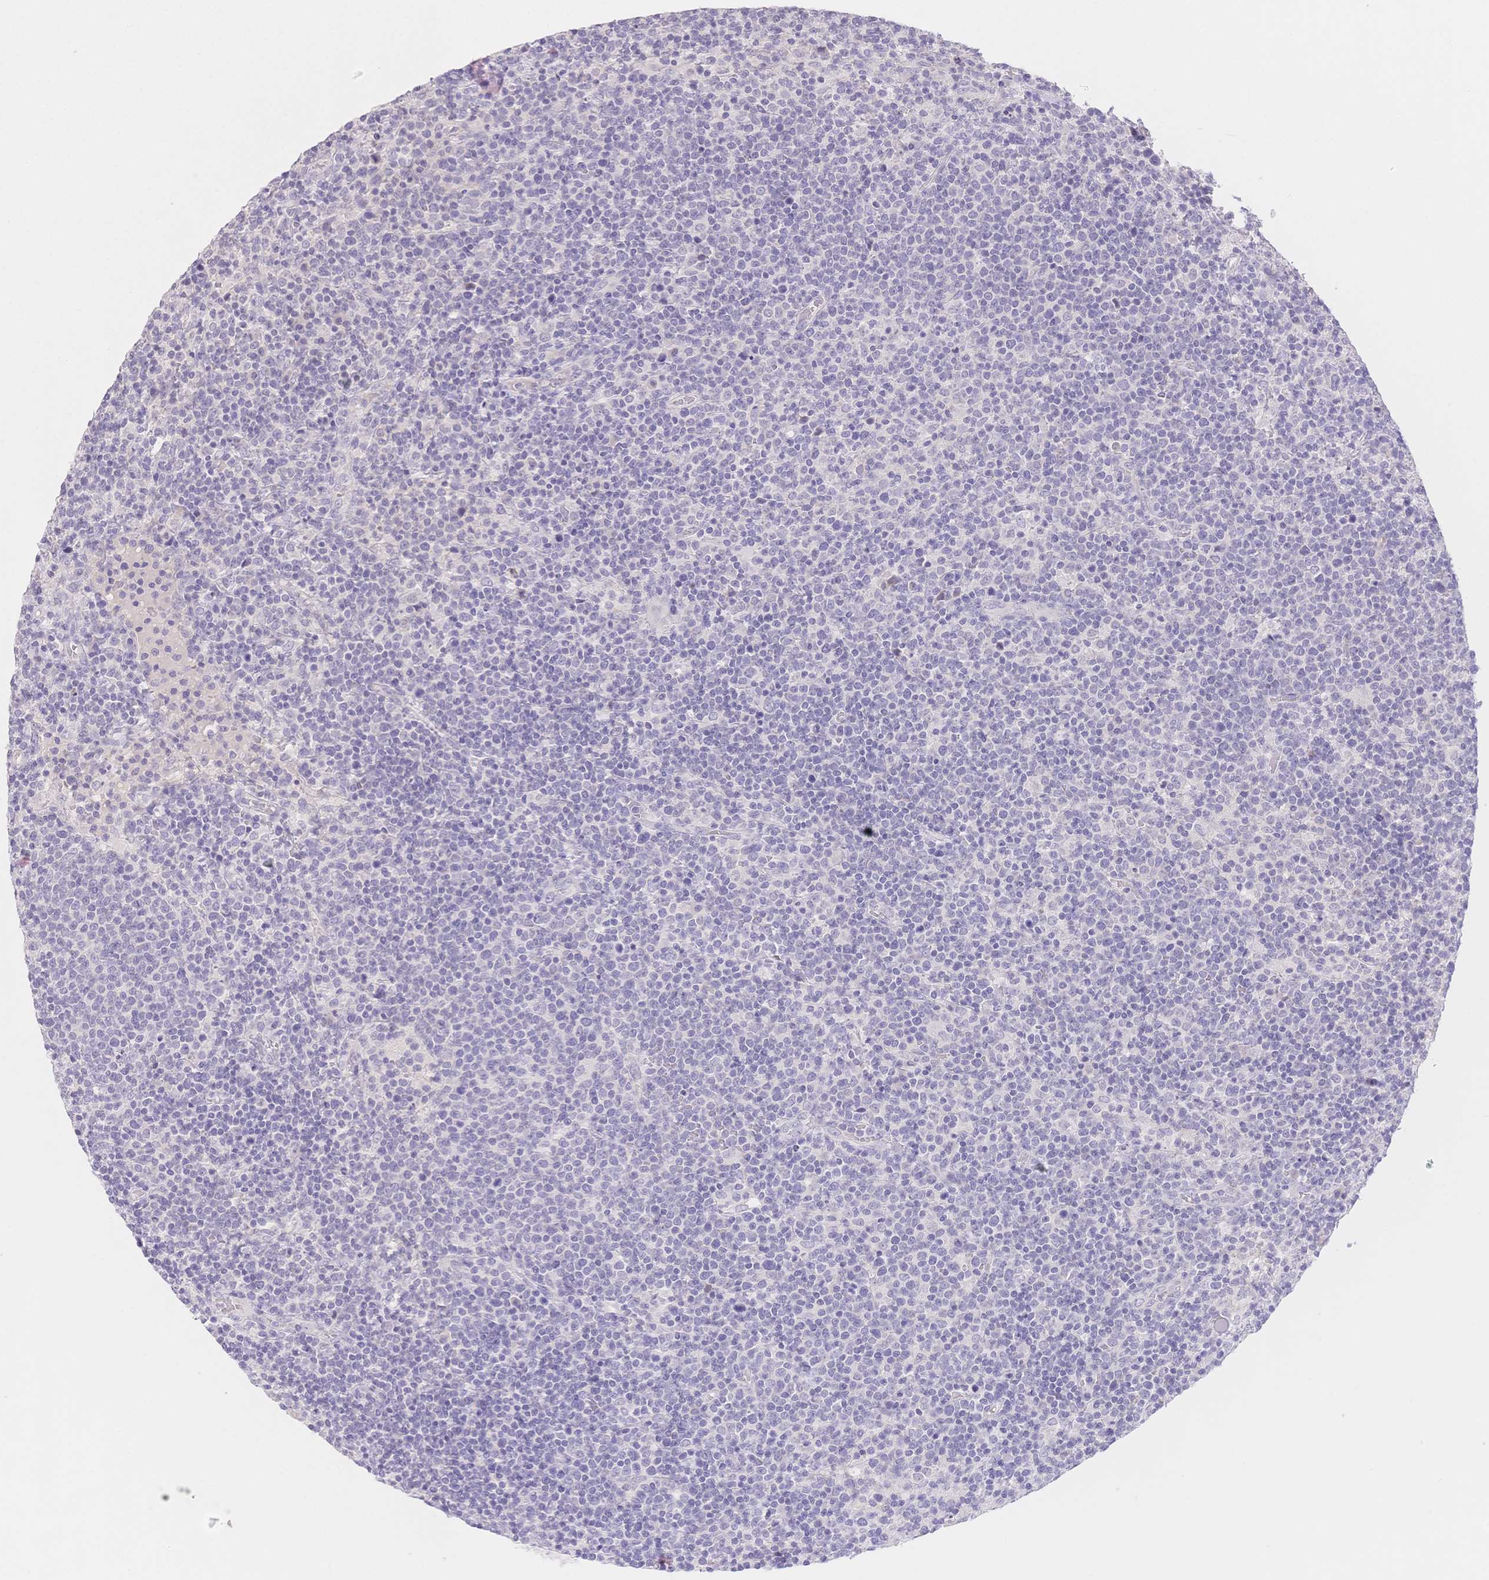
{"staining": {"intensity": "negative", "quantity": "none", "location": "none"}, "tissue": "lymphoma", "cell_type": "Tumor cells", "image_type": "cancer", "snomed": [{"axis": "morphology", "description": "Malignant lymphoma, non-Hodgkin's type, High grade"}, {"axis": "topography", "description": "Lymph node"}], "caption": "Photomicrograph shows no significant protein staining in tumor cells of high-grade malignant lymphoma, non-Hodgkin's type.", "gene": "SUV39H2", "patient": {"sex": "male", "age": 61}}